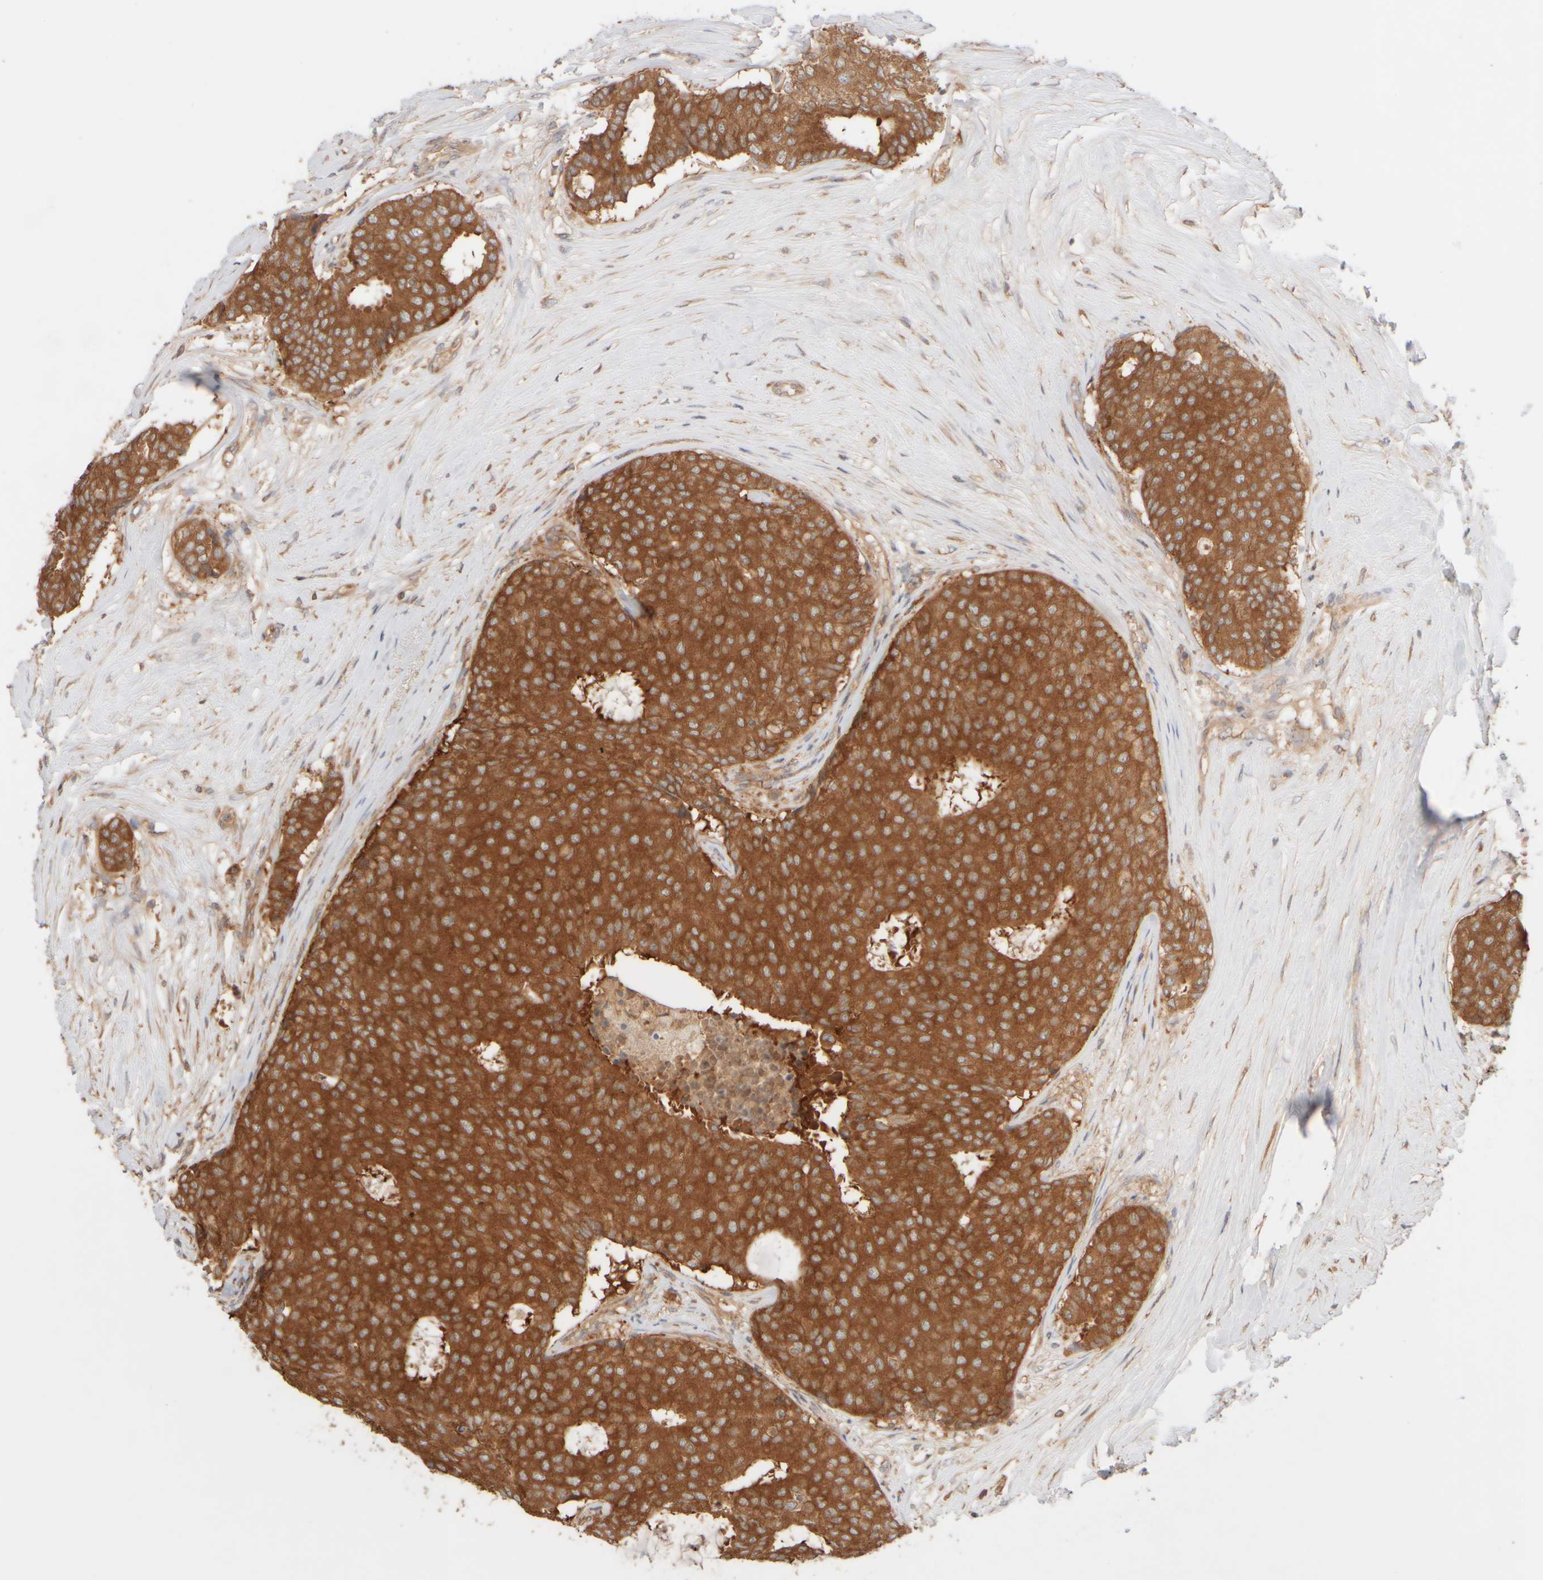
{"staining": {"intensity": "strong", "quantity": ">75%", "location": "cytoplasmic/membranous"}, "tissue": "breast cancer", "cell_type": "Tumor cells", "image_type": "cancer", "snomed": [{"axis": "morphology", "description": "Duct carcinoma"}, {"axis": "topography", "description": "Breast"}], "caption": "Immunohistochemical staining of breast infiltrating ductal carcinoma exhibits high levels of strong cytoplasmic/membranous protein expression in approximately >75% of tumor cells. The protein of interest is shown in brown color, while the nuclei are stained blue.", "gene": "RABEP1", "patient": {"sex": "female", "age": 75}}